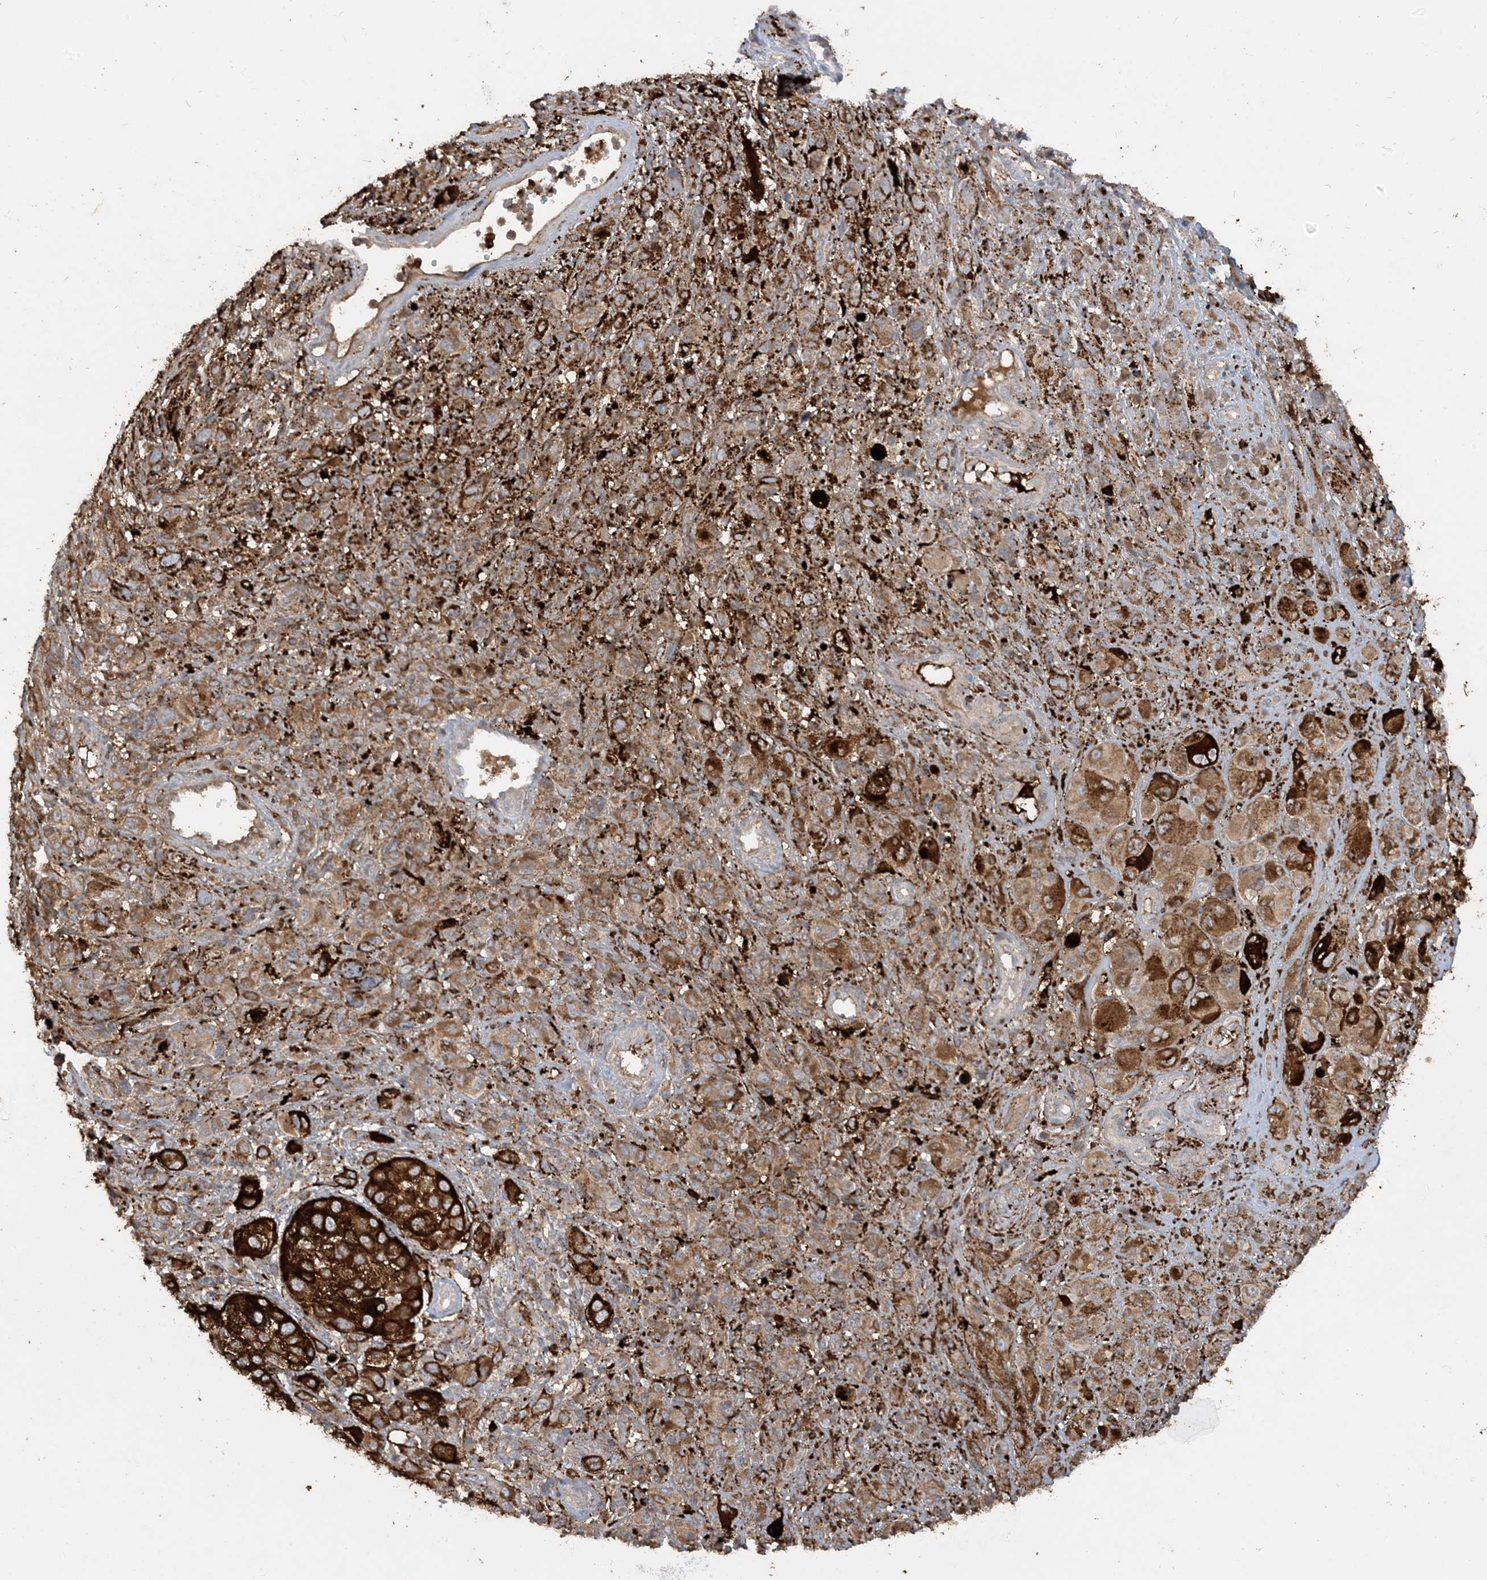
{"staining": {"intensity": "strong", "quantity": "25%-75%", "location": "cytoplasmic/membranous"}, "tissue": "melanoma", "cell_type": "Tumor cells", "image_type": "cancer", "snomed": [{"axis": "morphology", "description": "Malignant melanoma, NOS"}, {"axis": "topography", "description": "Skin of trunk"}], "caption": "A brown stain shows strong cytoplasmic/membranous positivity of a protein in human melanoma tumor cells.", "gene": "SFMBT2", "patient": {"sex": "male", "age": 71}}